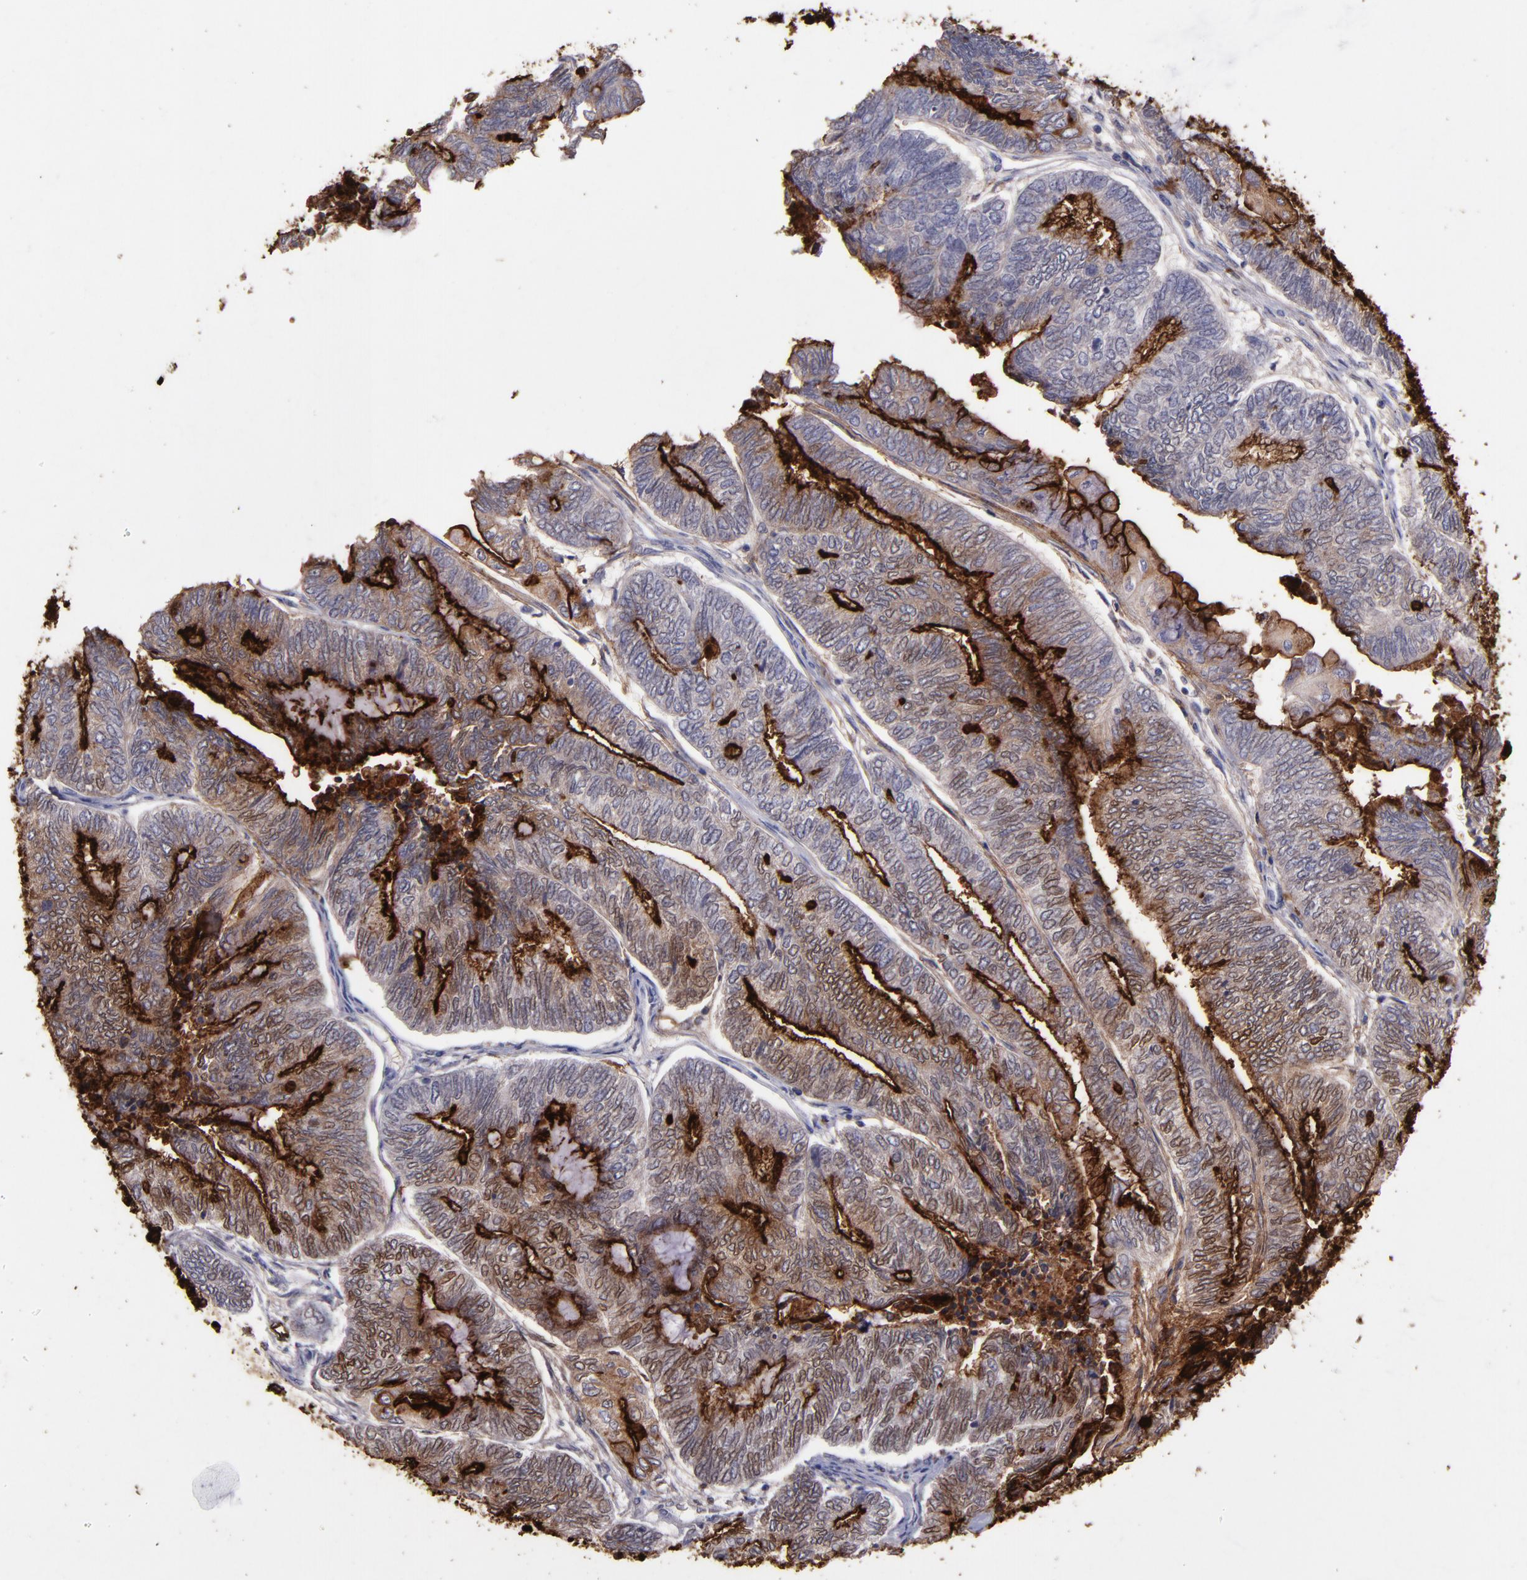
{"staining": {"intensity": "moderate", "quantity": ">75%", "location": "cytoplasmic/membranous"}, "tissue": "endometrial cancer", "cell_type": "Tumor cells", "image_type": "cancer", "snomed": [{"axis": "morphology", "description": "Adenocarcinoma, NOS"}, {"axis": "topography", "description": "Uterus"}, {"axis": "topography", "description": "Endometrium"}], "caption": "This image exhibits endometrial adenocarcinoma stained with IHC to label a protein in brown. The cytoplasmic/membranous of tumor cells show moderate positivity for the protein. Nuclei are counter-stained blue.", "gene": "MFGE8", "patient": {"sex": "female", "age": 70}}